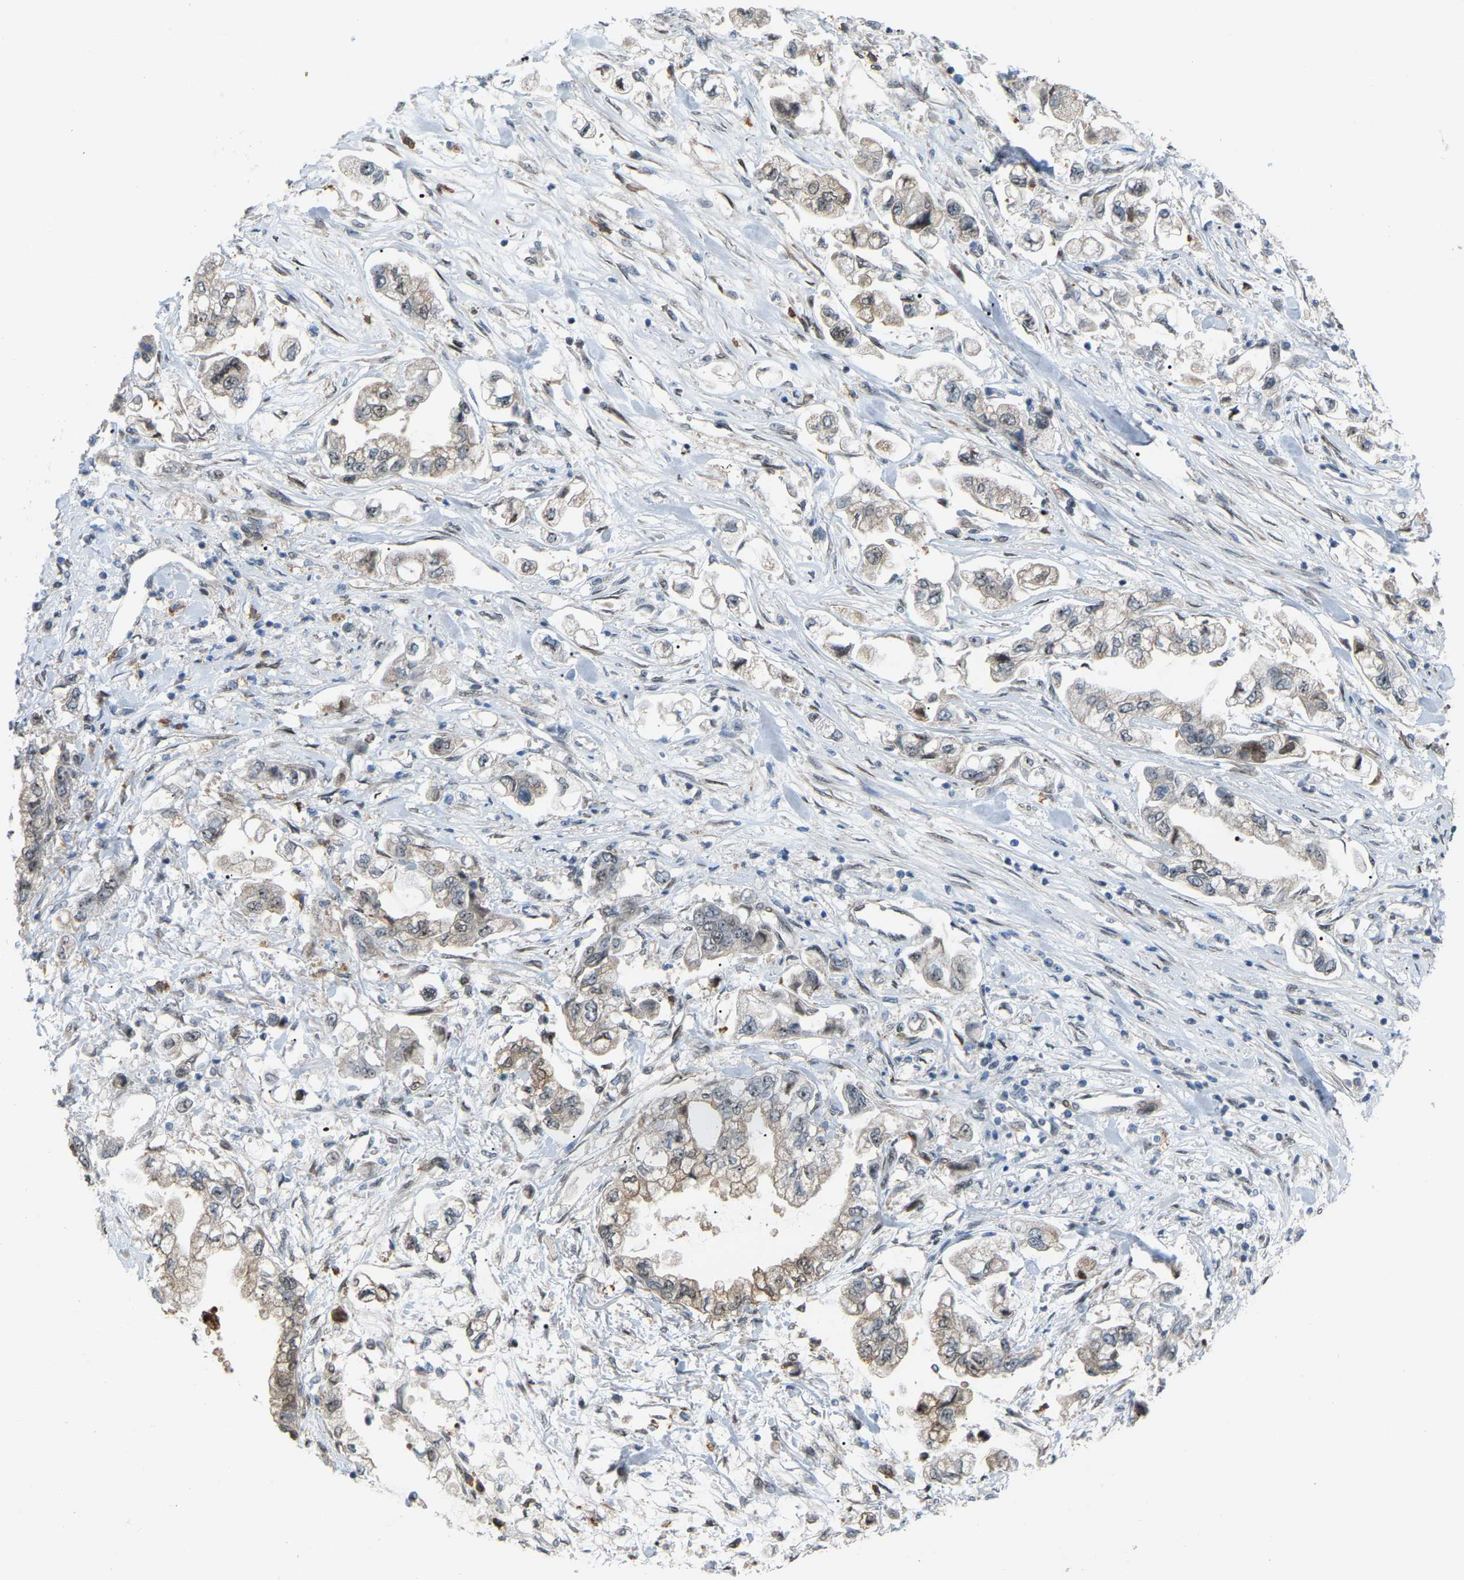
{"staining": {"intensity": "weak", "quantity": "<25%", "location": "cytoplasmic/membranous"}, "tissue": "stomach cancer", "cell_type": "Tumor cells", "image_type": "cancer", "snomed": [{"axis": "morphology", "description": "Normal tissue, NOS"}, {"axis": "morphology", "description": "Adenocarcinoma, NOS"}, {"axis": "topography", "description": "Stomach"}], "caption": "DAB (3,3'-diaminobenzidine) immunohistochemical staining of adenocarcinoma (stomach) displays no significant positivity in tumor cells.", "gene": "CROT", "patient": {"sex": "male", "age": 62}}